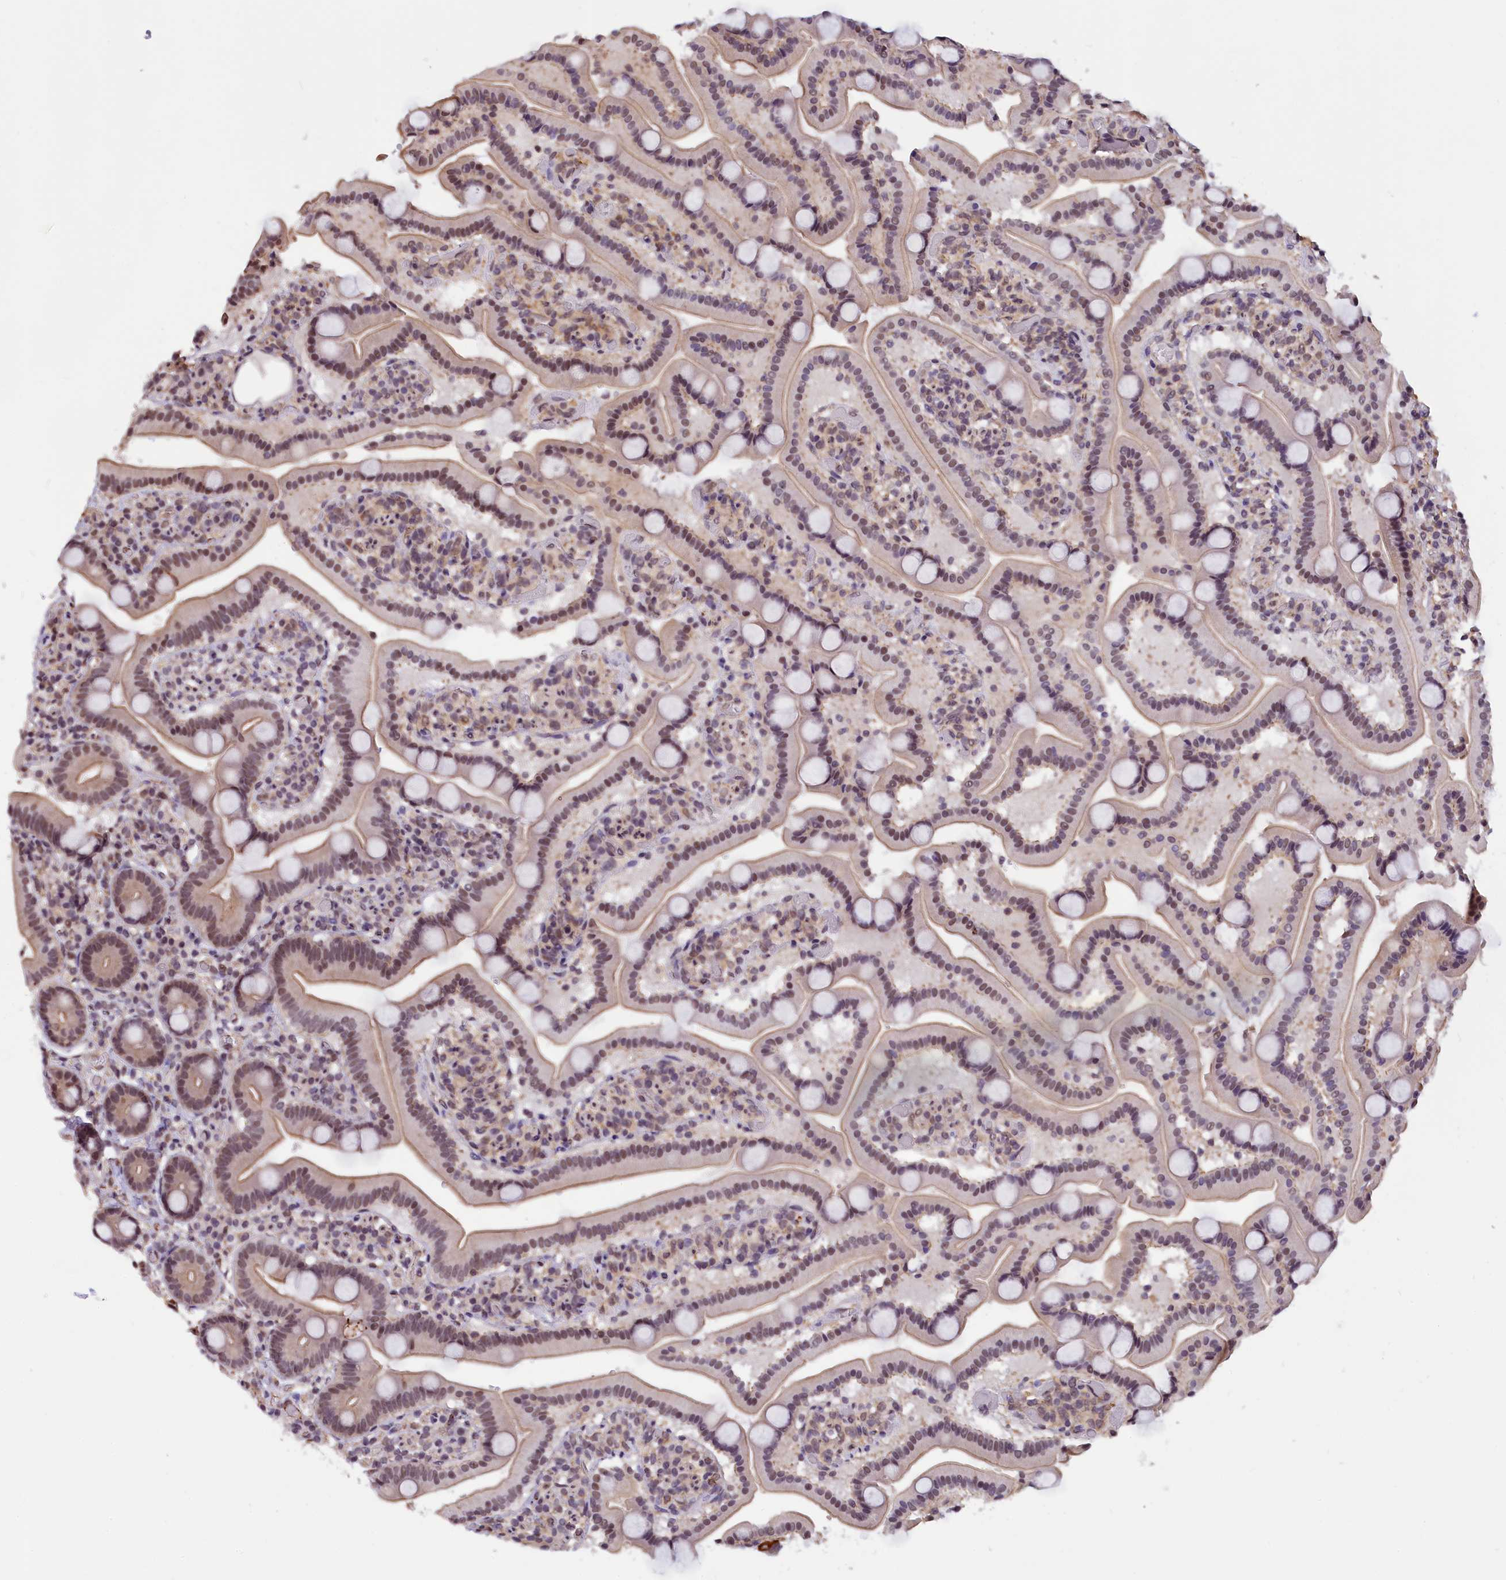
{"staining": {"intensity": "strong", "quantity": "<25%", "location": "cytoplasmic/membranous,nuclear"}, "tissue": "duodenum", "cell_type": "Glandular cells", "image_type": "normal", "snomed": [{"axis": "morphology", "description": "Normal tissue, NOS"}, {"axis": "topography", "description": "Duodenum"}], "caption": "Immunohistochemistry of unremarkable duodenum exhibits medium levels of strong cytoplasmic/membranous,nuclear positivity in approximately <25% of glandular cells. The protein is shown in brown color, while the nuclei are stained blue.", "gene": "ZC3H4", "patient": {"sex": "male", "age": 55}}